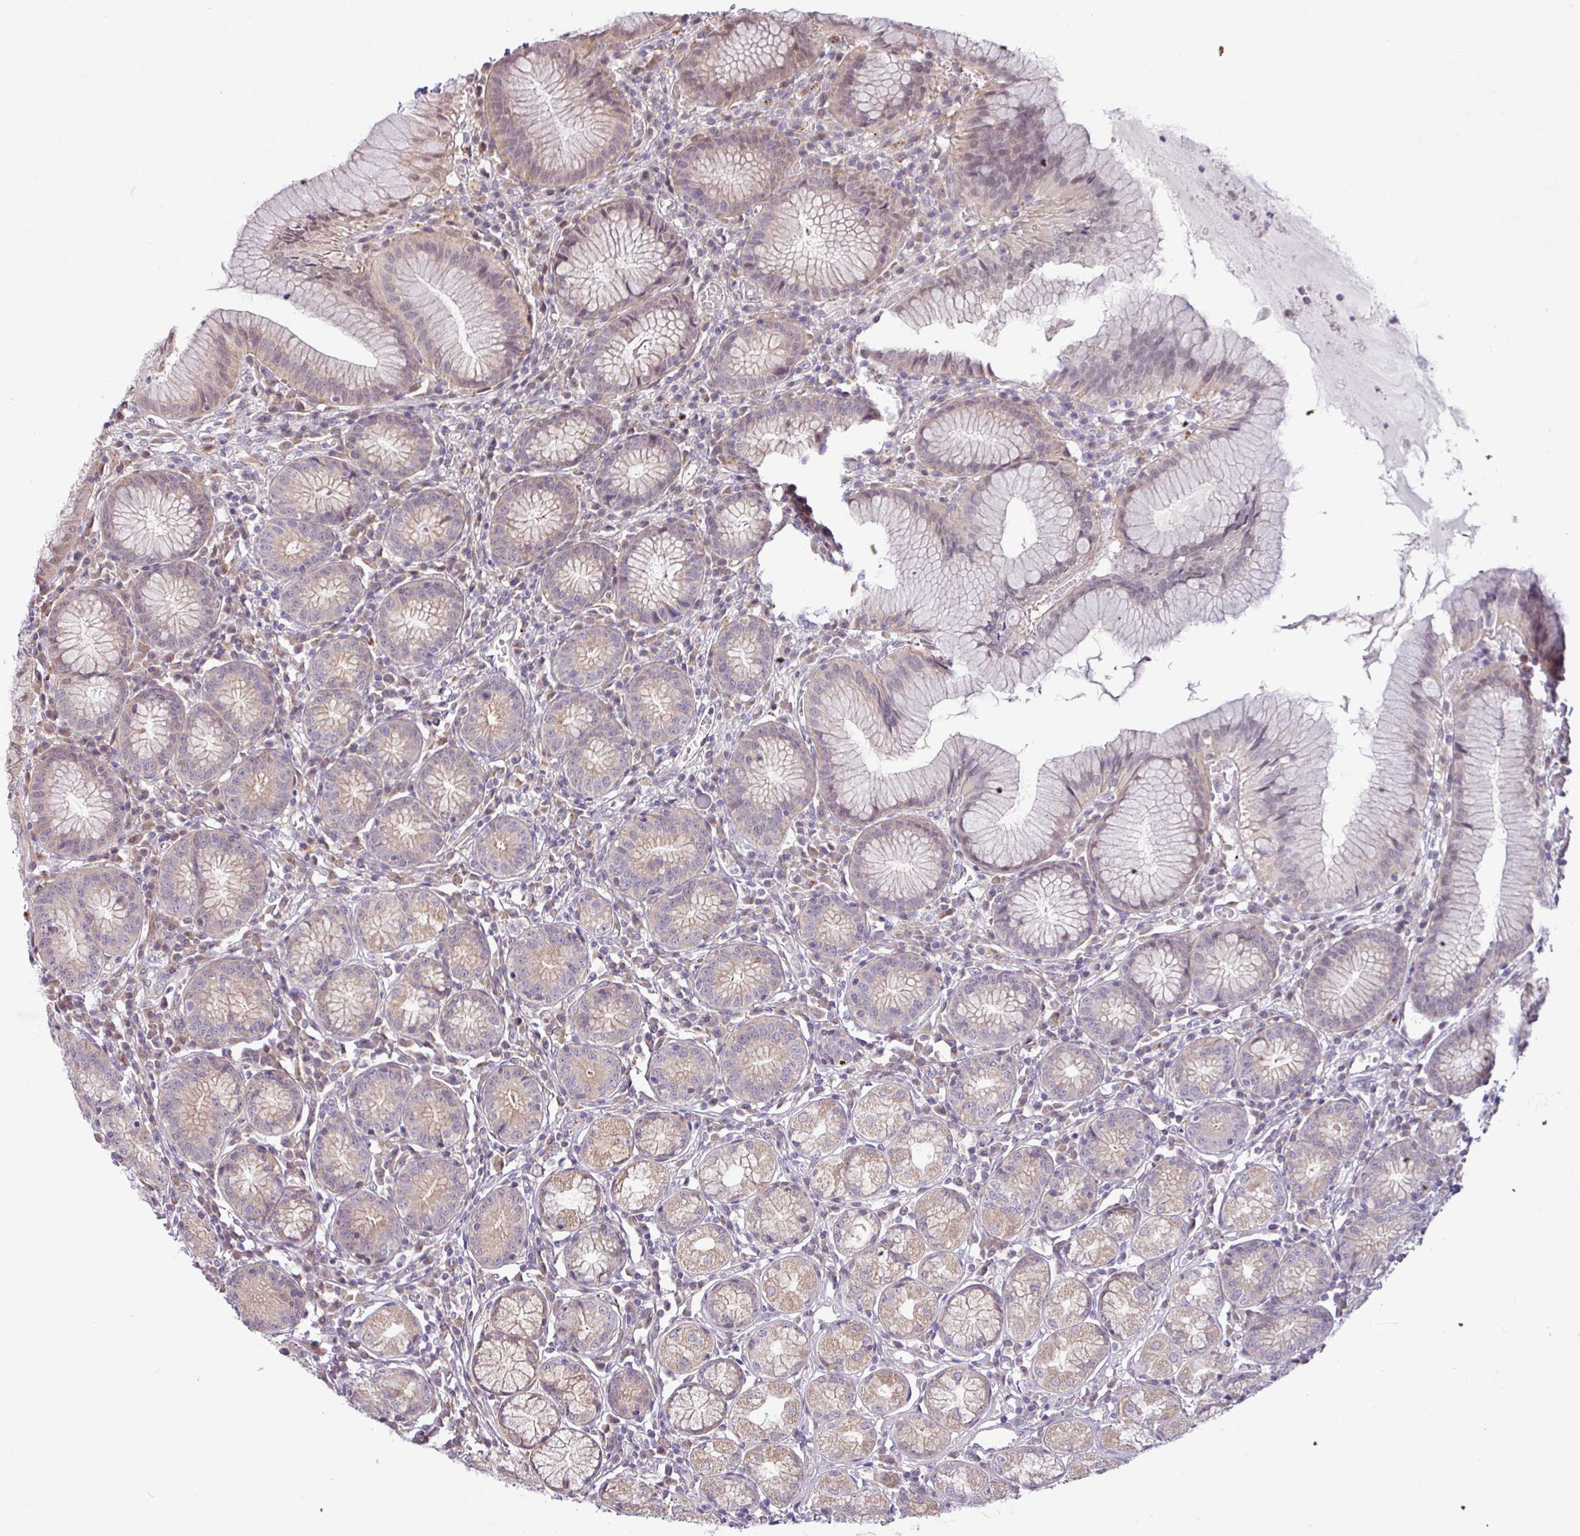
{"staining": {"intensity": "moderate", "quantity": "<25%", "location": "cytoplasmic/membranous,nuclear"}, "tissue": "stomach", "cell_type": "Glandular cells", "image_type": "normal", "snomed": [{"axis": "morphology", "description": "Normal tissue, NOS"}, {"axis": "topography", "description": "Stomach"}], "caption": "Human stomach stained for a protein (brown) reveals moderate cytoplasmic/membranous,nuclear positive expression in approximately <25% of glandular cells.", "gene": "CCDC144A", "patient": {"sex": "male", "age": 55}}